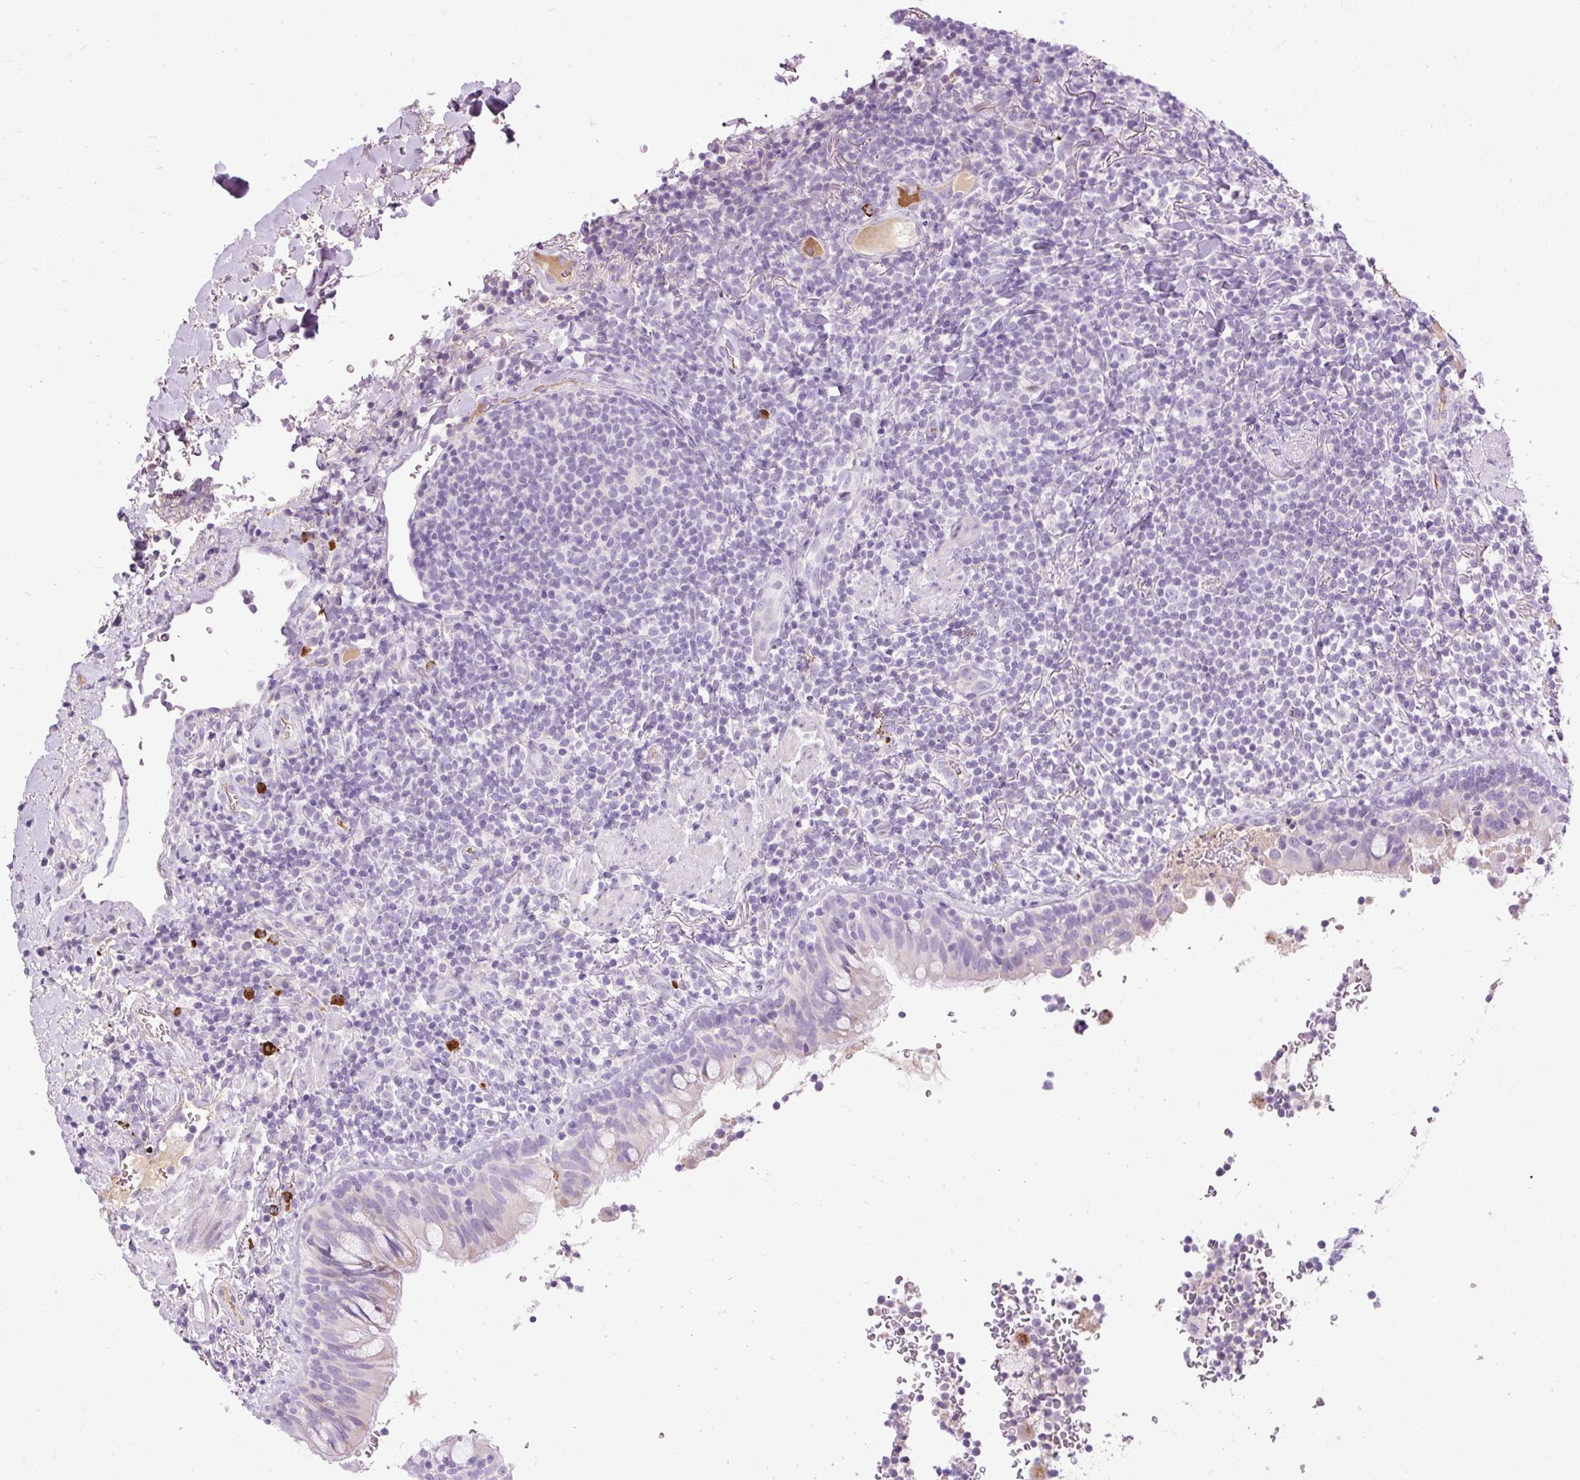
{"staining": {"intensity": "negative", "quantity": "none", "location": "none"}, "tissue": "lymphoma", "cell_type": "Tumor cells", "image_type": "cancer", "snomed": [{"axis": "morphology", "description": "Malignant lymphoma, non-Hodgkin's type, Low grade"}, {"axis": "topography", "description": "Lung"}], "caption": "DAB immunohistochemical staining of human malignant lymphoma, non-Hodgkin's type (low-grade) demonstrates no significant positivity in tumor cells. (DAB (3,3'-diaminobenzidine) immunohistochemistry, high magnification).", "gene": "ARRDC2", "patient": {"sex": "female", "age": 71}}